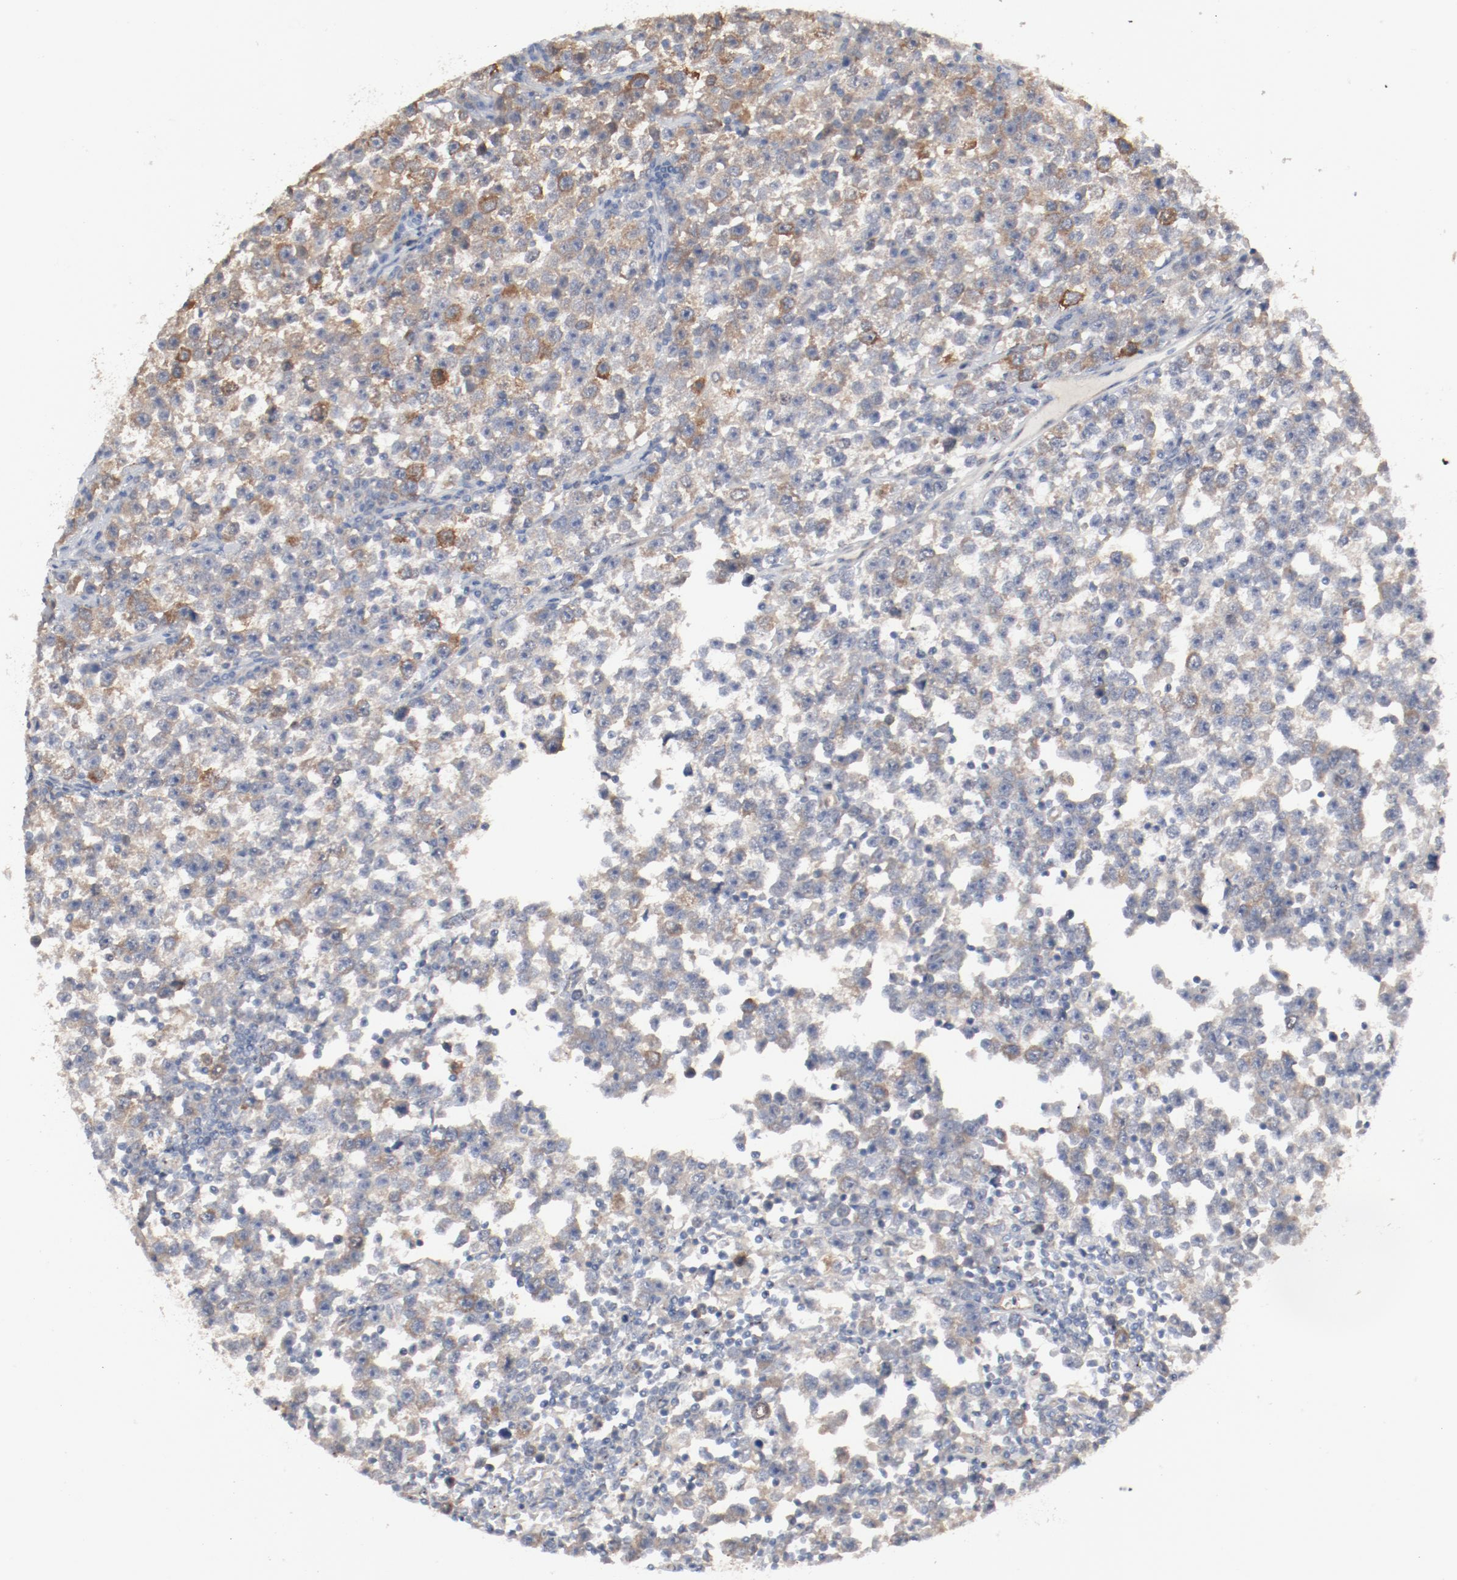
{"staining": {"intensity": "moderate", "quantity": "25%-75%", "location": "cytoplasmic/membranous"}, "tissue": "testis cancer", "cell_type": "Tumor cells", "image_type": "cancer", "snomed": [{"axis": "morphology", "description": "Seminoma, NOS"}, {"axis": "topography", "description": "Testis"}], "caption": "This photomicrograph reveals IHC staining of human testis cancer (seminoma), with medium moderate cytoplasmic/membranous positivity in approximately 25%-75% of tumor cells.", "gene": "CDK1", "patient": {"sex": "male", "age": 43}}